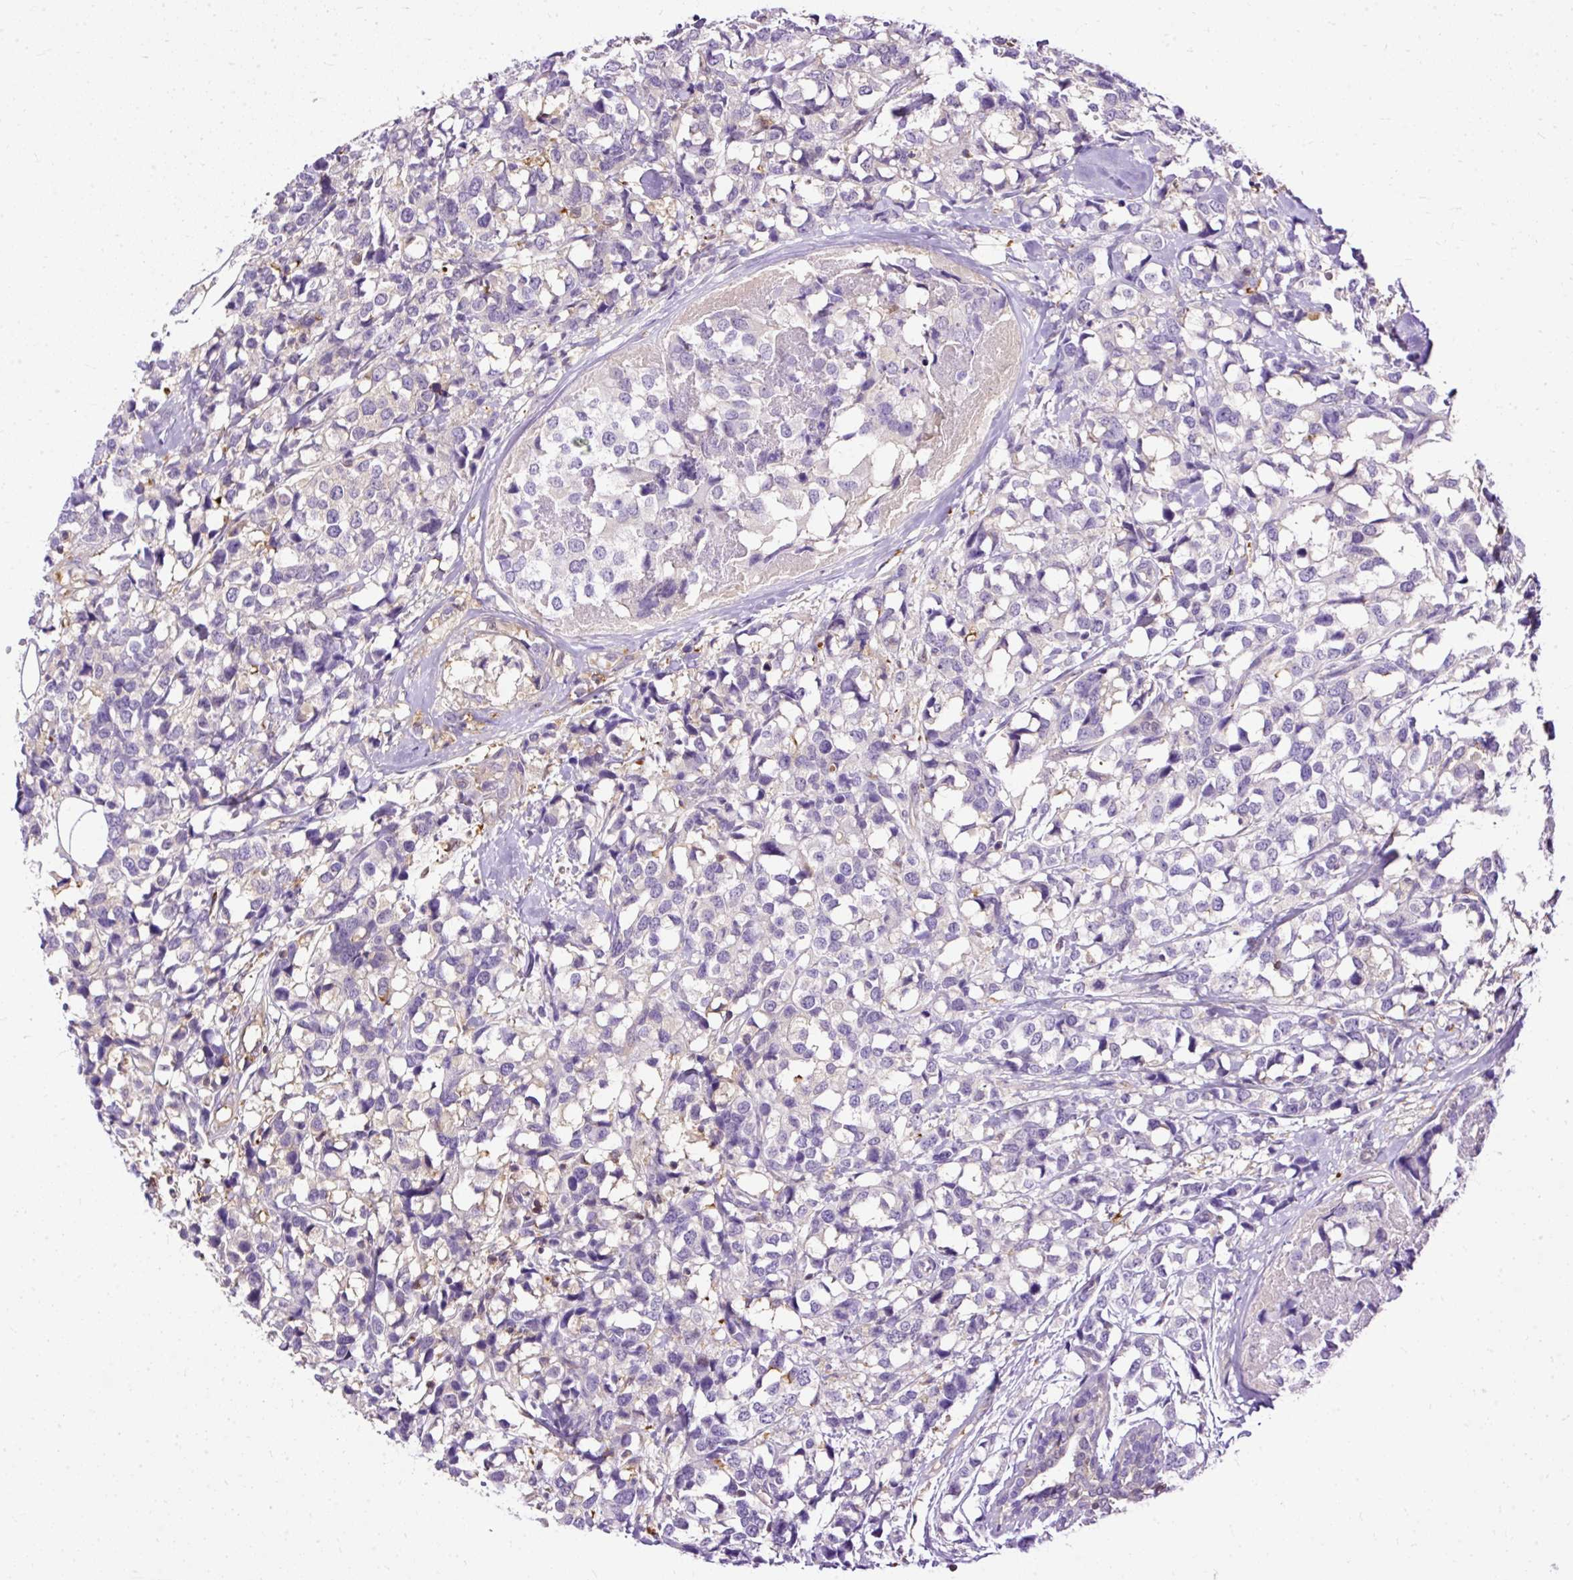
{"staining": {"intensity": "negative", "quantity": "none", "location": "none"}, "tissue": "breast cancer", "cell_type": "Tumor cells", "image_type": "cancer", "snomed": [{"axis": "morphology", "description": "Lobular carcinoma"}, {"axis": "topography", "description": "Breast"}], "caption": "Immunohistochemistry (IHC) photomicrograph of lobular carcinoma (breast) stained for a protein (brown), which exhibits no staining in tumor cells. (Stains: DAB IHC with hematoxylin counter stain, Microscopy: brightfield microscopy at high magnification).", "gene": "TWF2", "patient": {"sex": "female", "age": 59}}